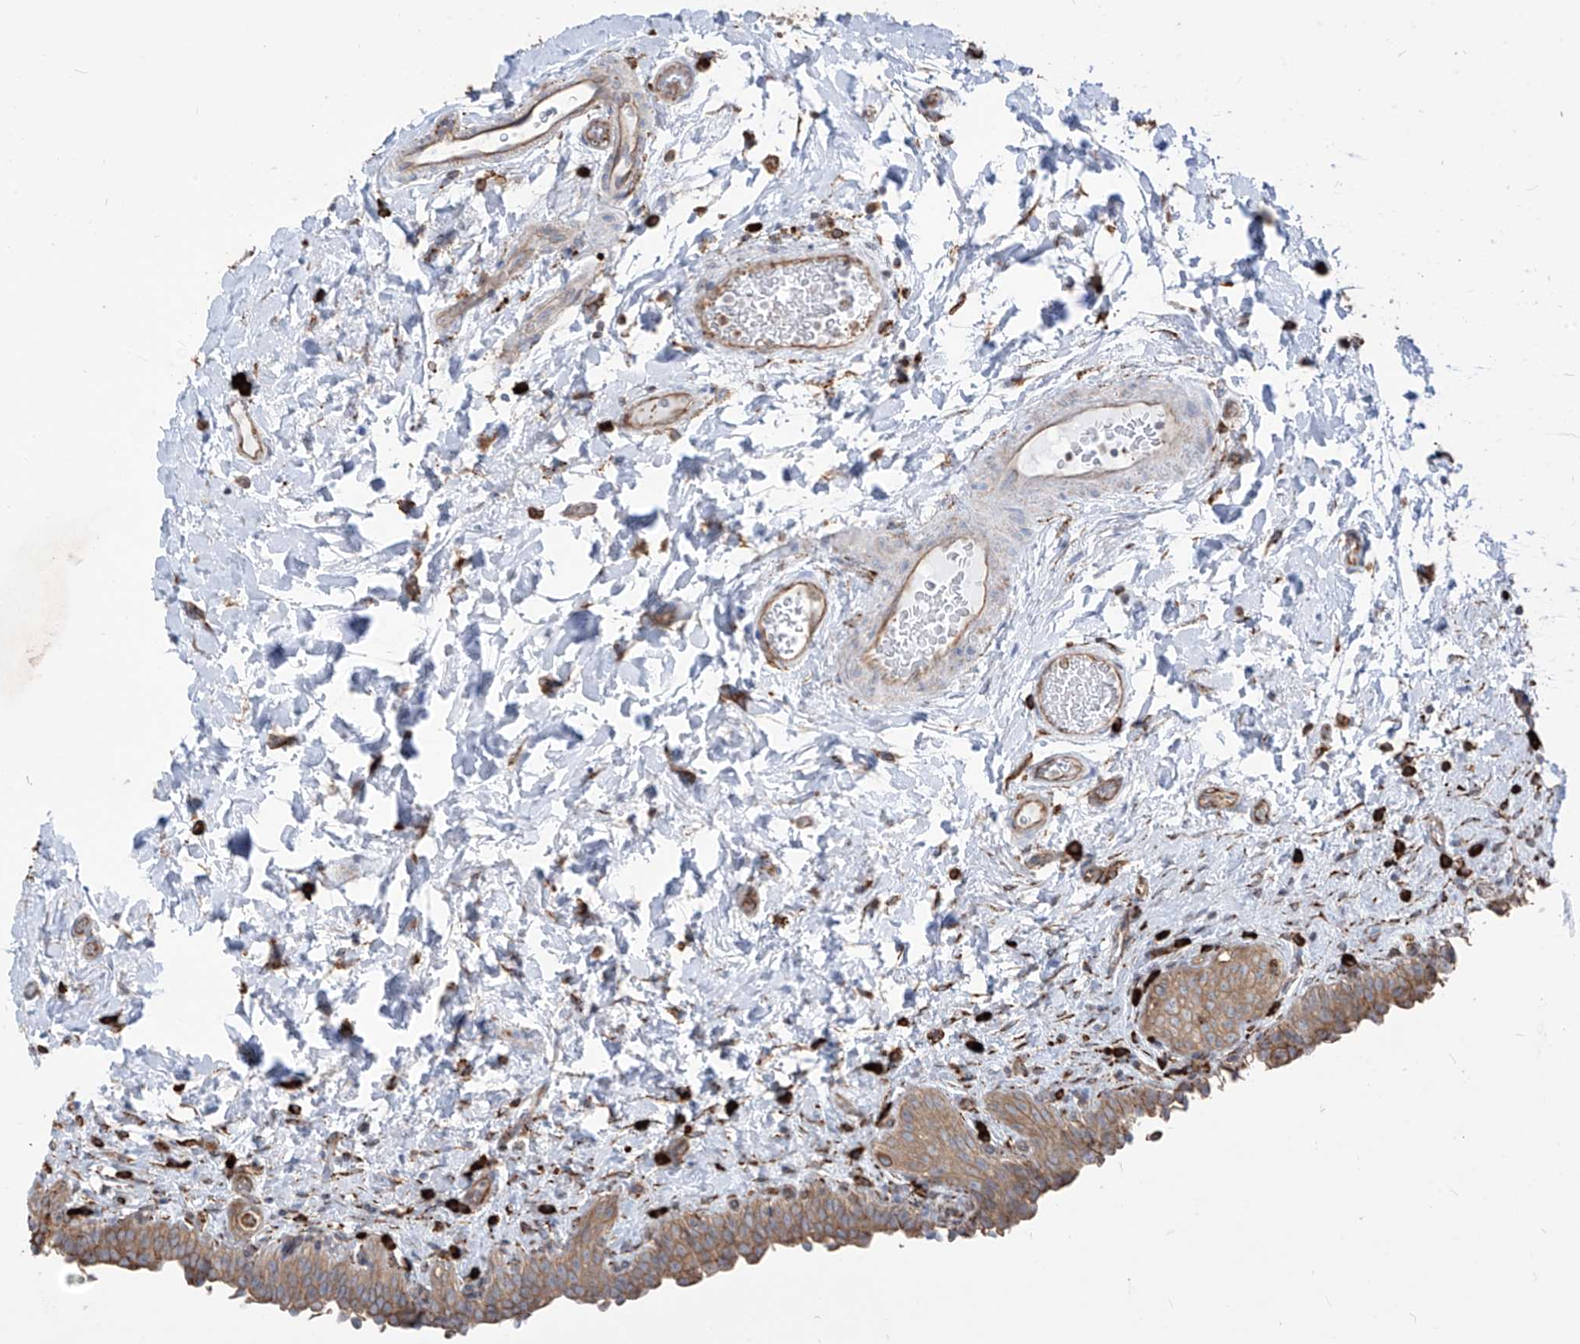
{"staining": {"intensity": "moderate", "quantity": ">75%", "location": "cytoplasmic/membranous"}, "tissue": "urinary bladder", "cell_type": "Urothelial cells", "image_type": "normal", "snomed": [{"axis": "morphology", "description": "Normal tissue, NOS"}, {"axis": "topography", "description": "Urinary bladder"}], "caption": "Immunohistochemistry micrograph of unremarkable urinary bladder: urinary bladder stained using immunohistochemistry shows medium levels of moderate protein expression localized specifically in the cytoplasmic/membranous of urothelial cells, appearing as a cytoplasmic/membranous brown color.", "gene": "PDIA6", "patient": {"sex": "male", "age": 83}}